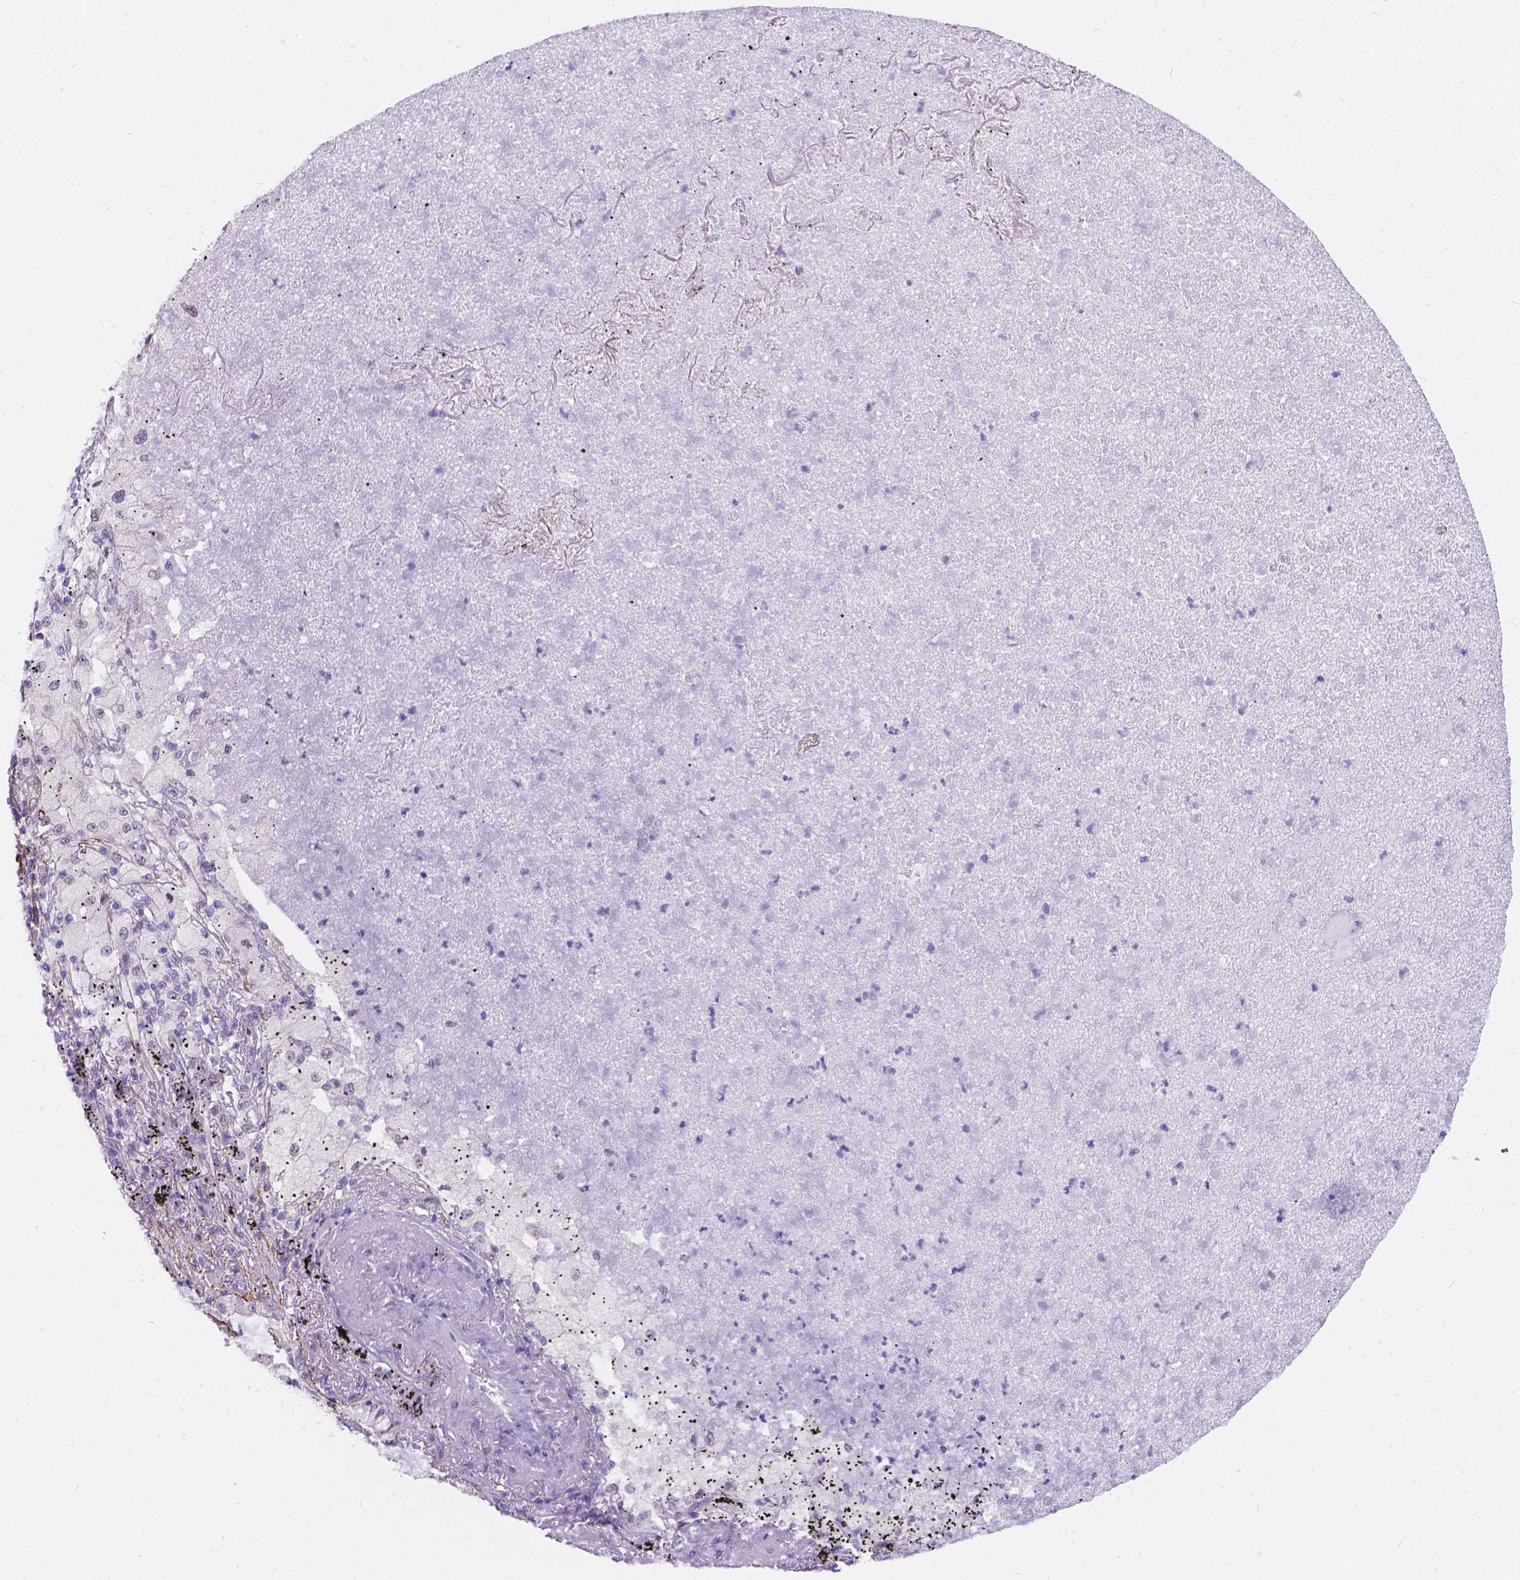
{"staining": {"intensity": "negative", "quantity": "none", "location": "none"}, "tissue": "lung cancer", "cell_type": "Tumor cells", "image_type": "cancer", "snomed": [{"axis": "morphology", "description": "Adenocarcinoma, NOS"}, {"axis": "topography", "description": "Lung"}], "caption": "This is an immunohistochemistry (IHC) image of adenocarcinoma (lung). There is no staining in tumor cells.", "gene": "PALS1", "patient": {"sex": "female", "age": 73}}